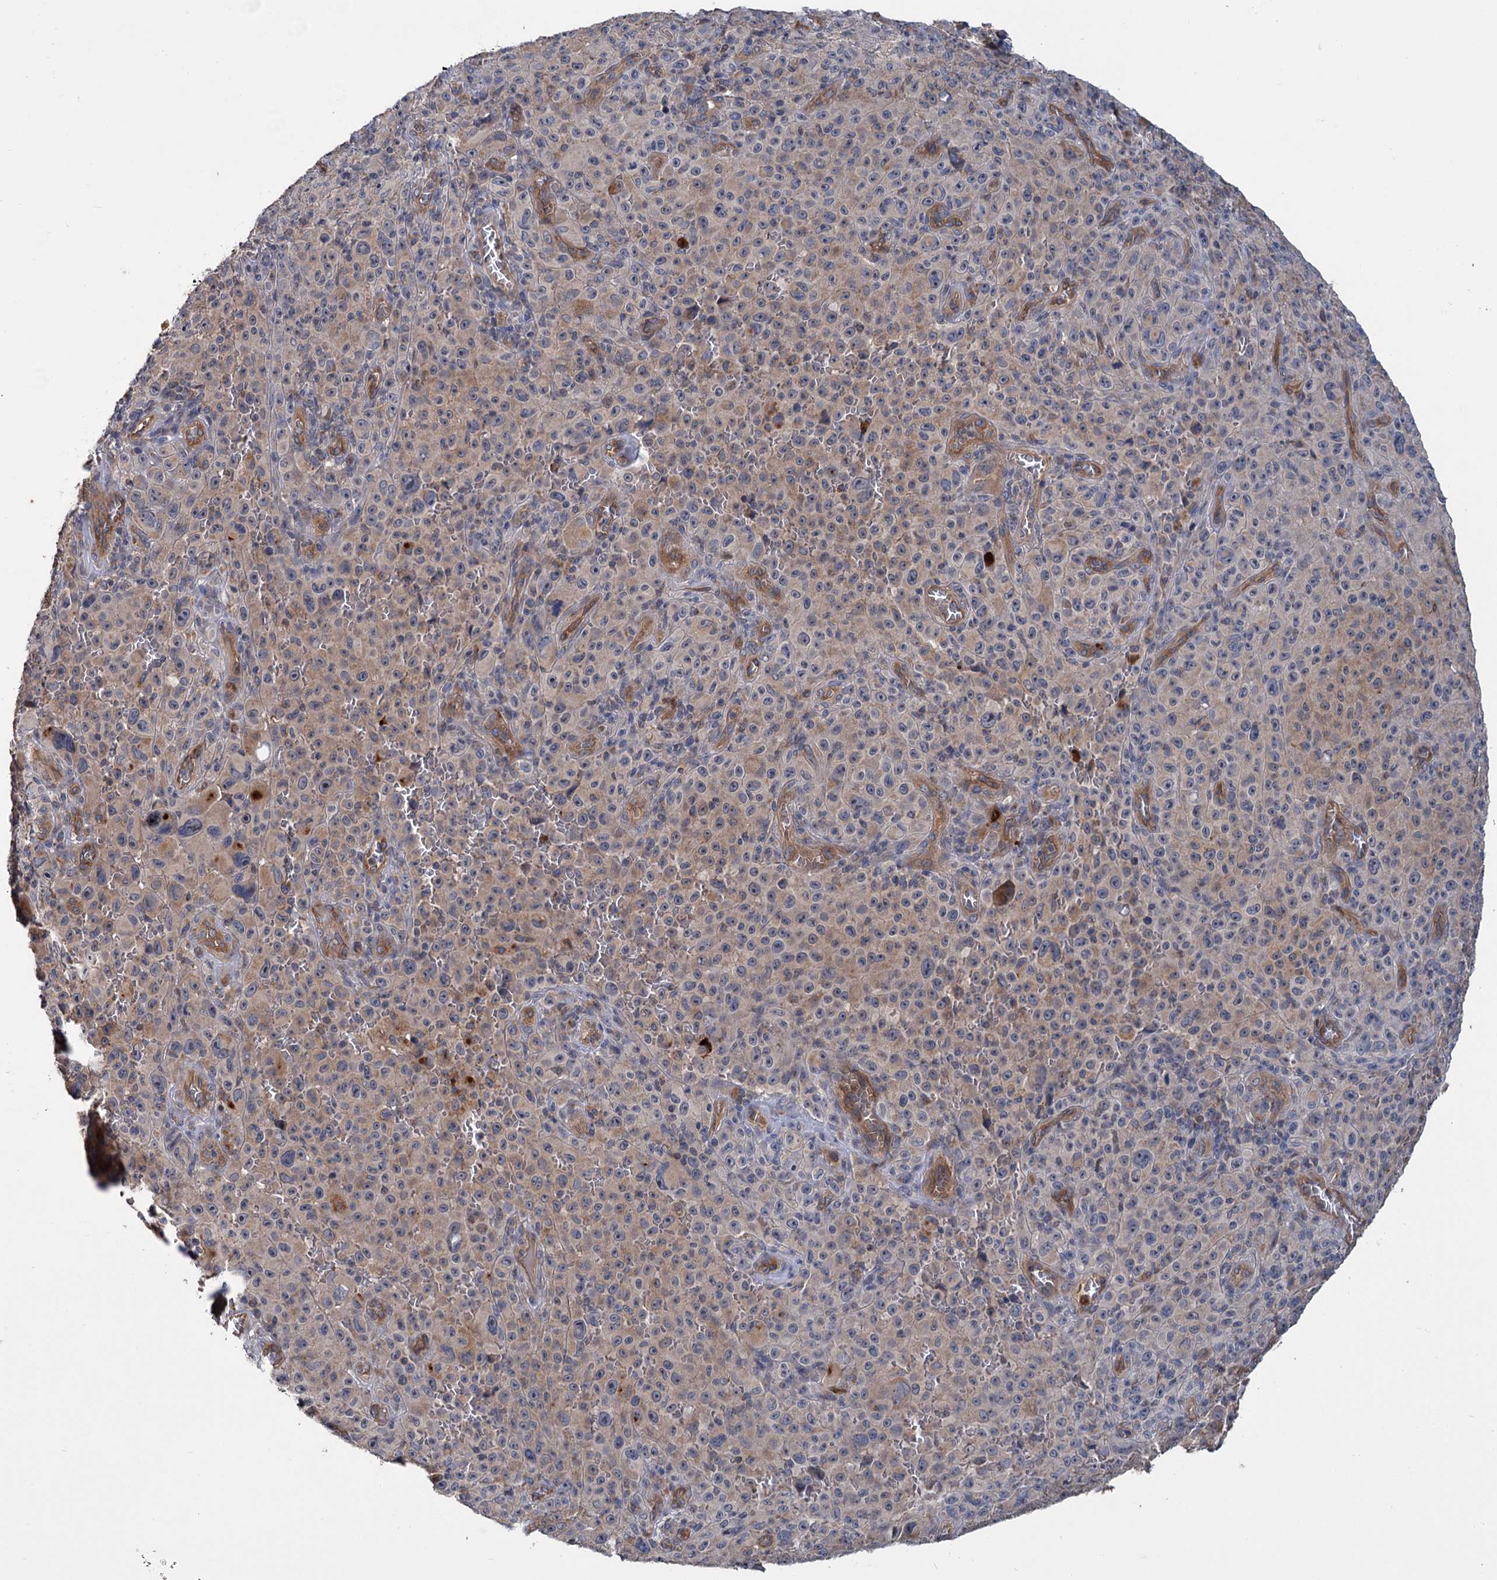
{"staining": {"intensity": "negative", "quantity": "none", "location": "none"}, "tissue": "melanoma", "cell_type": "Tumor cells", "image_type": "cancer", "snomed": [{"axis": "morphology", "description": "Malignant melanoma, NOS"}, {"axis": "topography", "description": "Skin"}], "caption": "The immunohistochemistry (IHC) histopathology image has no significant positivity in tumor cells of melanoma tissue. (Stains: DAB IHC with hematoxylin counter stain, Microscopy: brightfield microscopy at high magnification).", "gene": "DYNC2H1", "patient": {"sex": "female", "age": 82}}